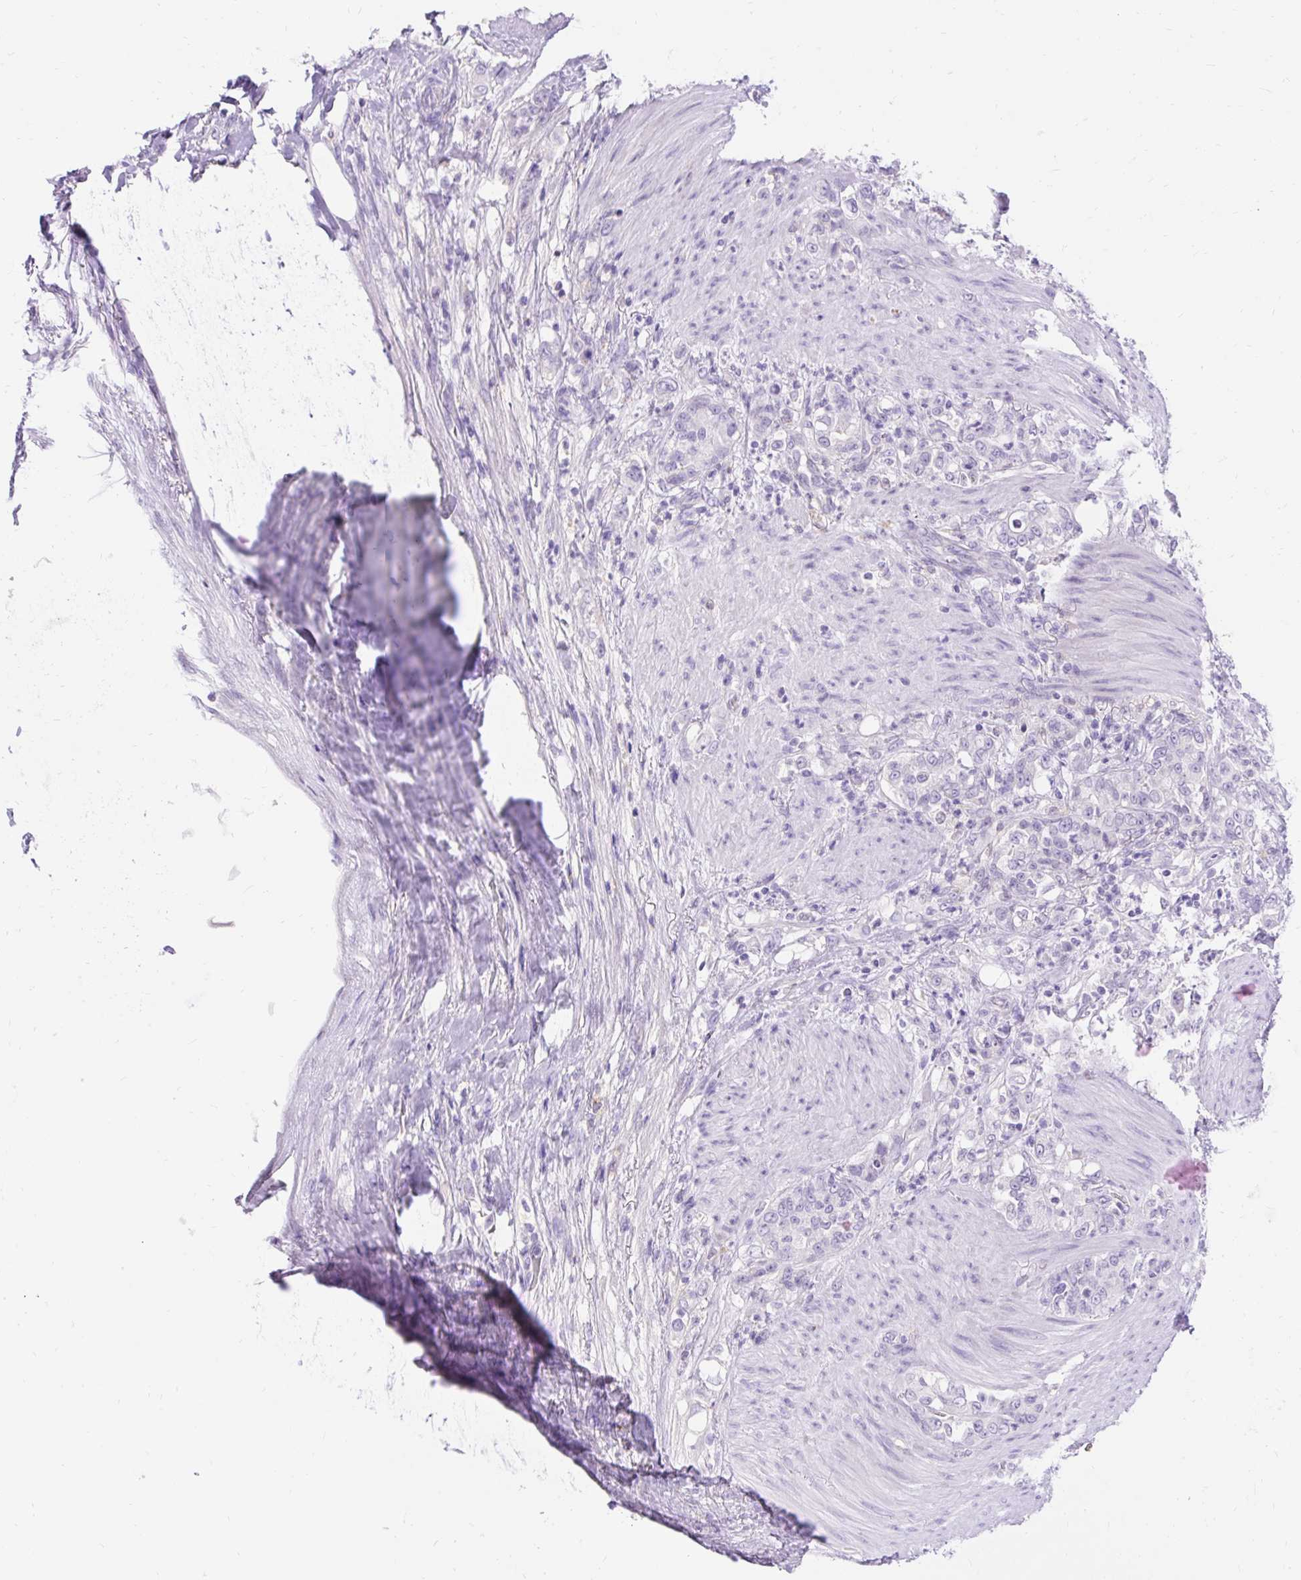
{"staining": {"intensity": "negative", "quantity": "none", "location": "none"}, "tissue": "stomach cancer", "cell_type": "Tumor cells", "image_type": "cancer", "snomed": [{"axis": "morphology", "description": "Adenocarcinoma, NOS"}, {"axis": "topography", "description": "Stomach"}], "caption": "Tumor cells show no significant protein expression in adenocarcinoma (stomach). Nuclei are stained in blue.", "gene": "TMEM150C", "patient": {"sex": "female", "age": 79}}